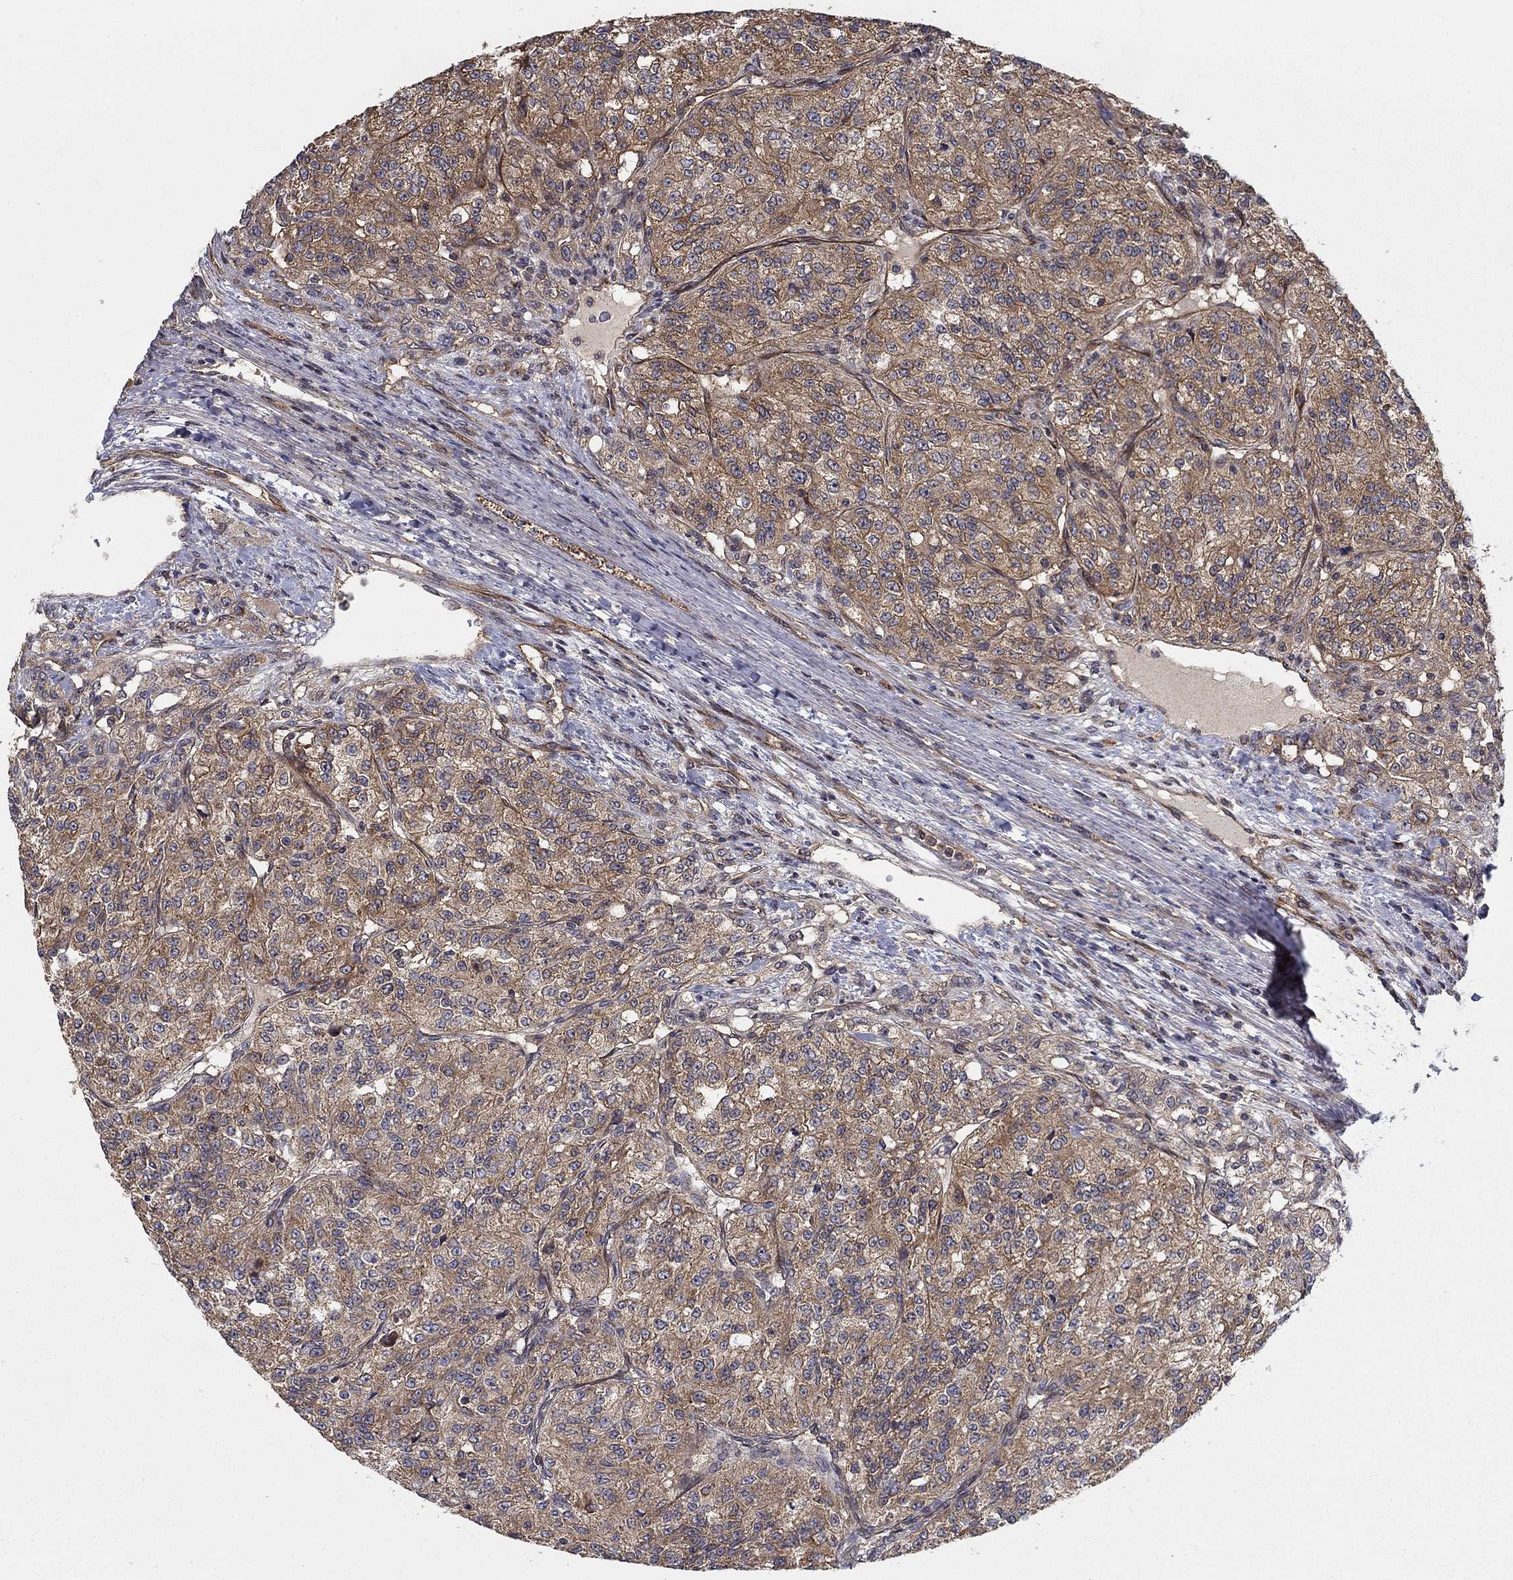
{"staining": {"intensity": "weak", "quantity": ">75%", "location": "cytoplasmic/membranous"}, "tissue": "renal cancer", "cell_type": "Tumor cells", "image_type": "cancer", "snomed": [{"axis": "morphology", "description": "Adenocarcinoma, NOS"}, {"axis": "topography", "description": "Kidney"}], "caption": "The immunohistochemical stain highlights weak cytoplasmic/membranous positivity in tumor cells of renal adenocarcinoma tissue.", "gene": "BMERB1", "patient": {"sex": "female", "age": 63}}